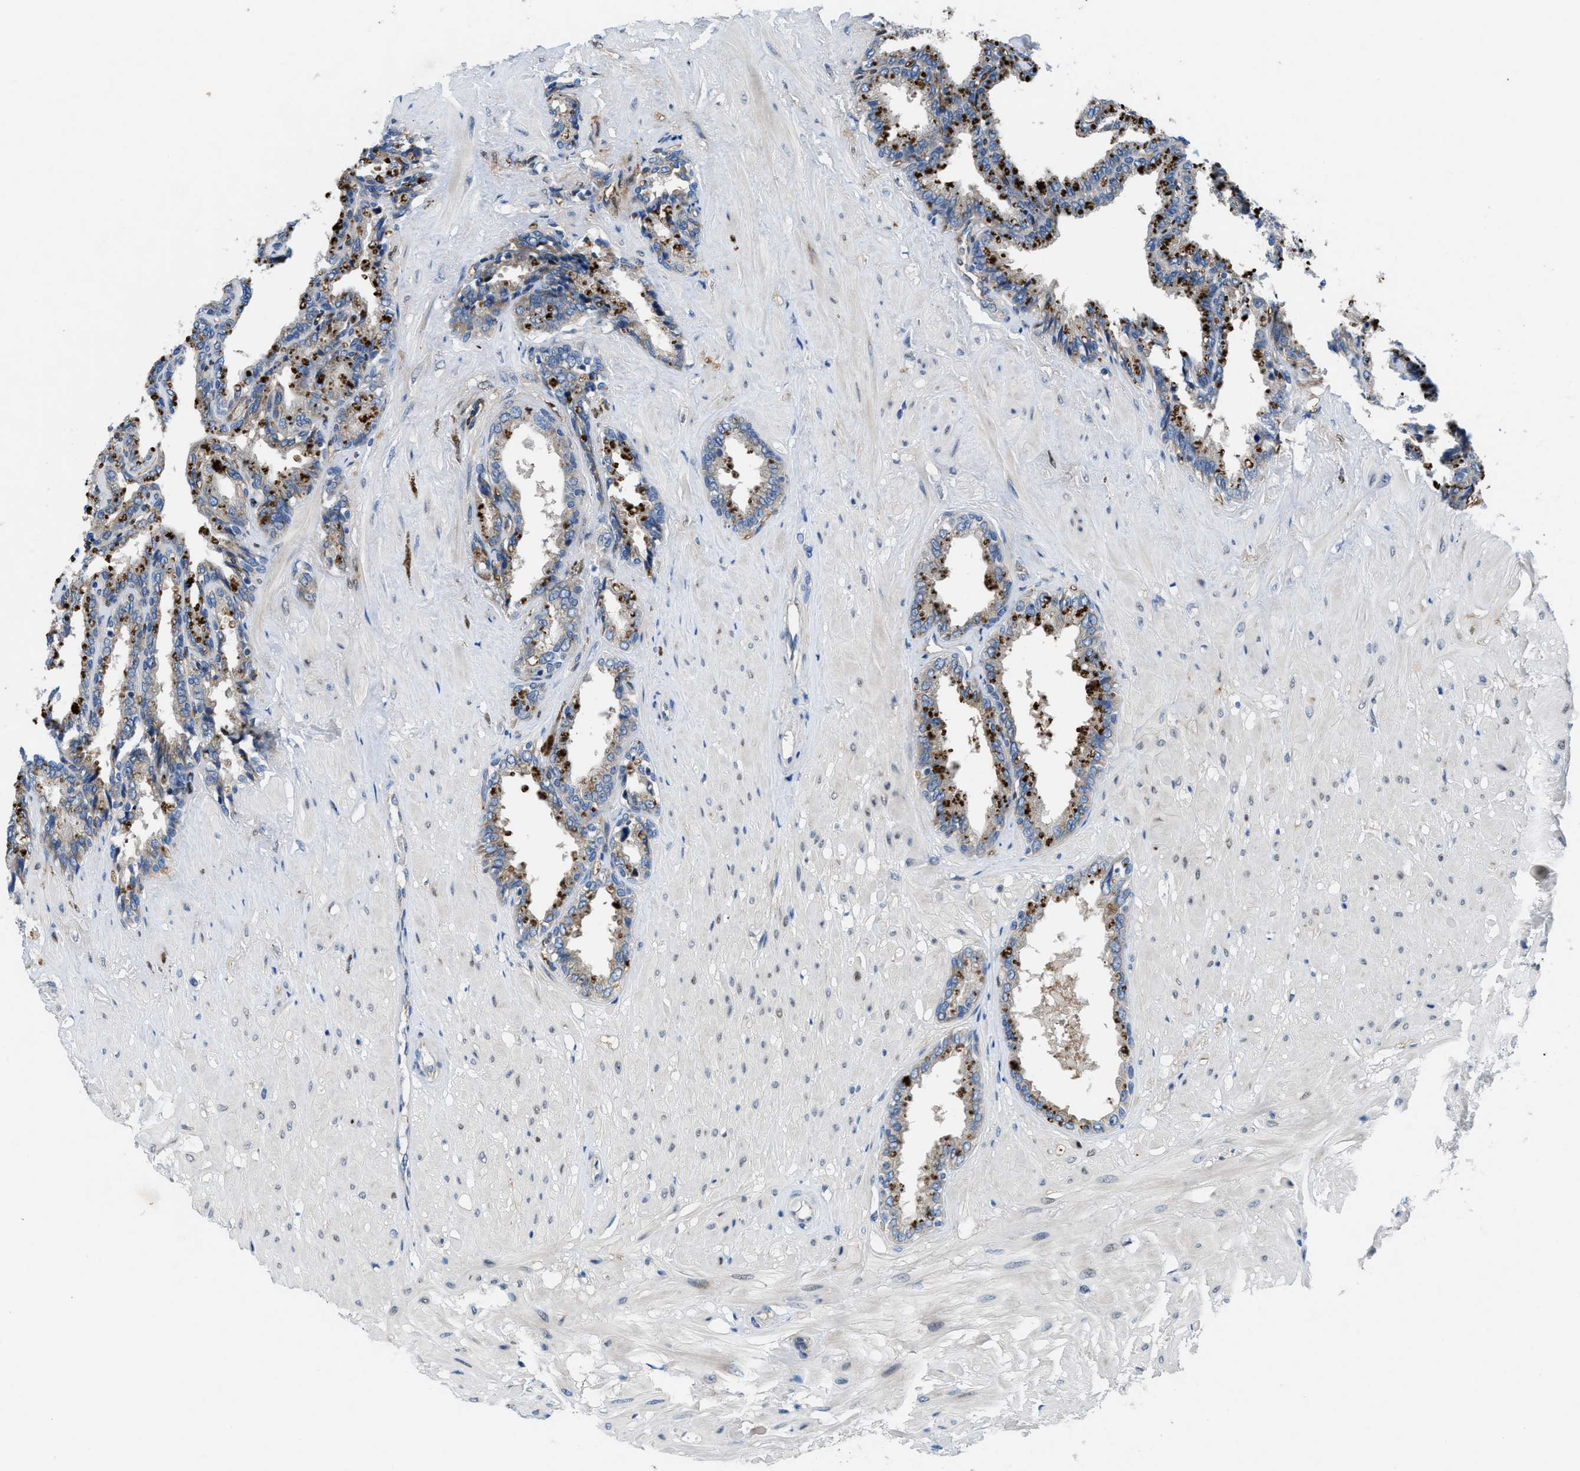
{"staining": {"intensity": "moderate", "quantity": ">75%", "location": "cytoplasmic/membranous"}, "tissue": "seminal vesicle", "cell_type": "Glandular cells", "image_type": "normal", "snomed": [{"axis": "morphology", "description": "Normal tissue, NOS"}, {"axis": "topography", "description": "Seminal veicle"}], "caption": "Immunohistochemistry (IHC) histopathology image of benign seminal vesicle stained for a protein (brown), which demonstrates medium levels of moderate cytoplasmic/membranous staining in about >75% of glandular cells.", "gene": "PGR", "patient": {"sex": "male", "age": 46}}